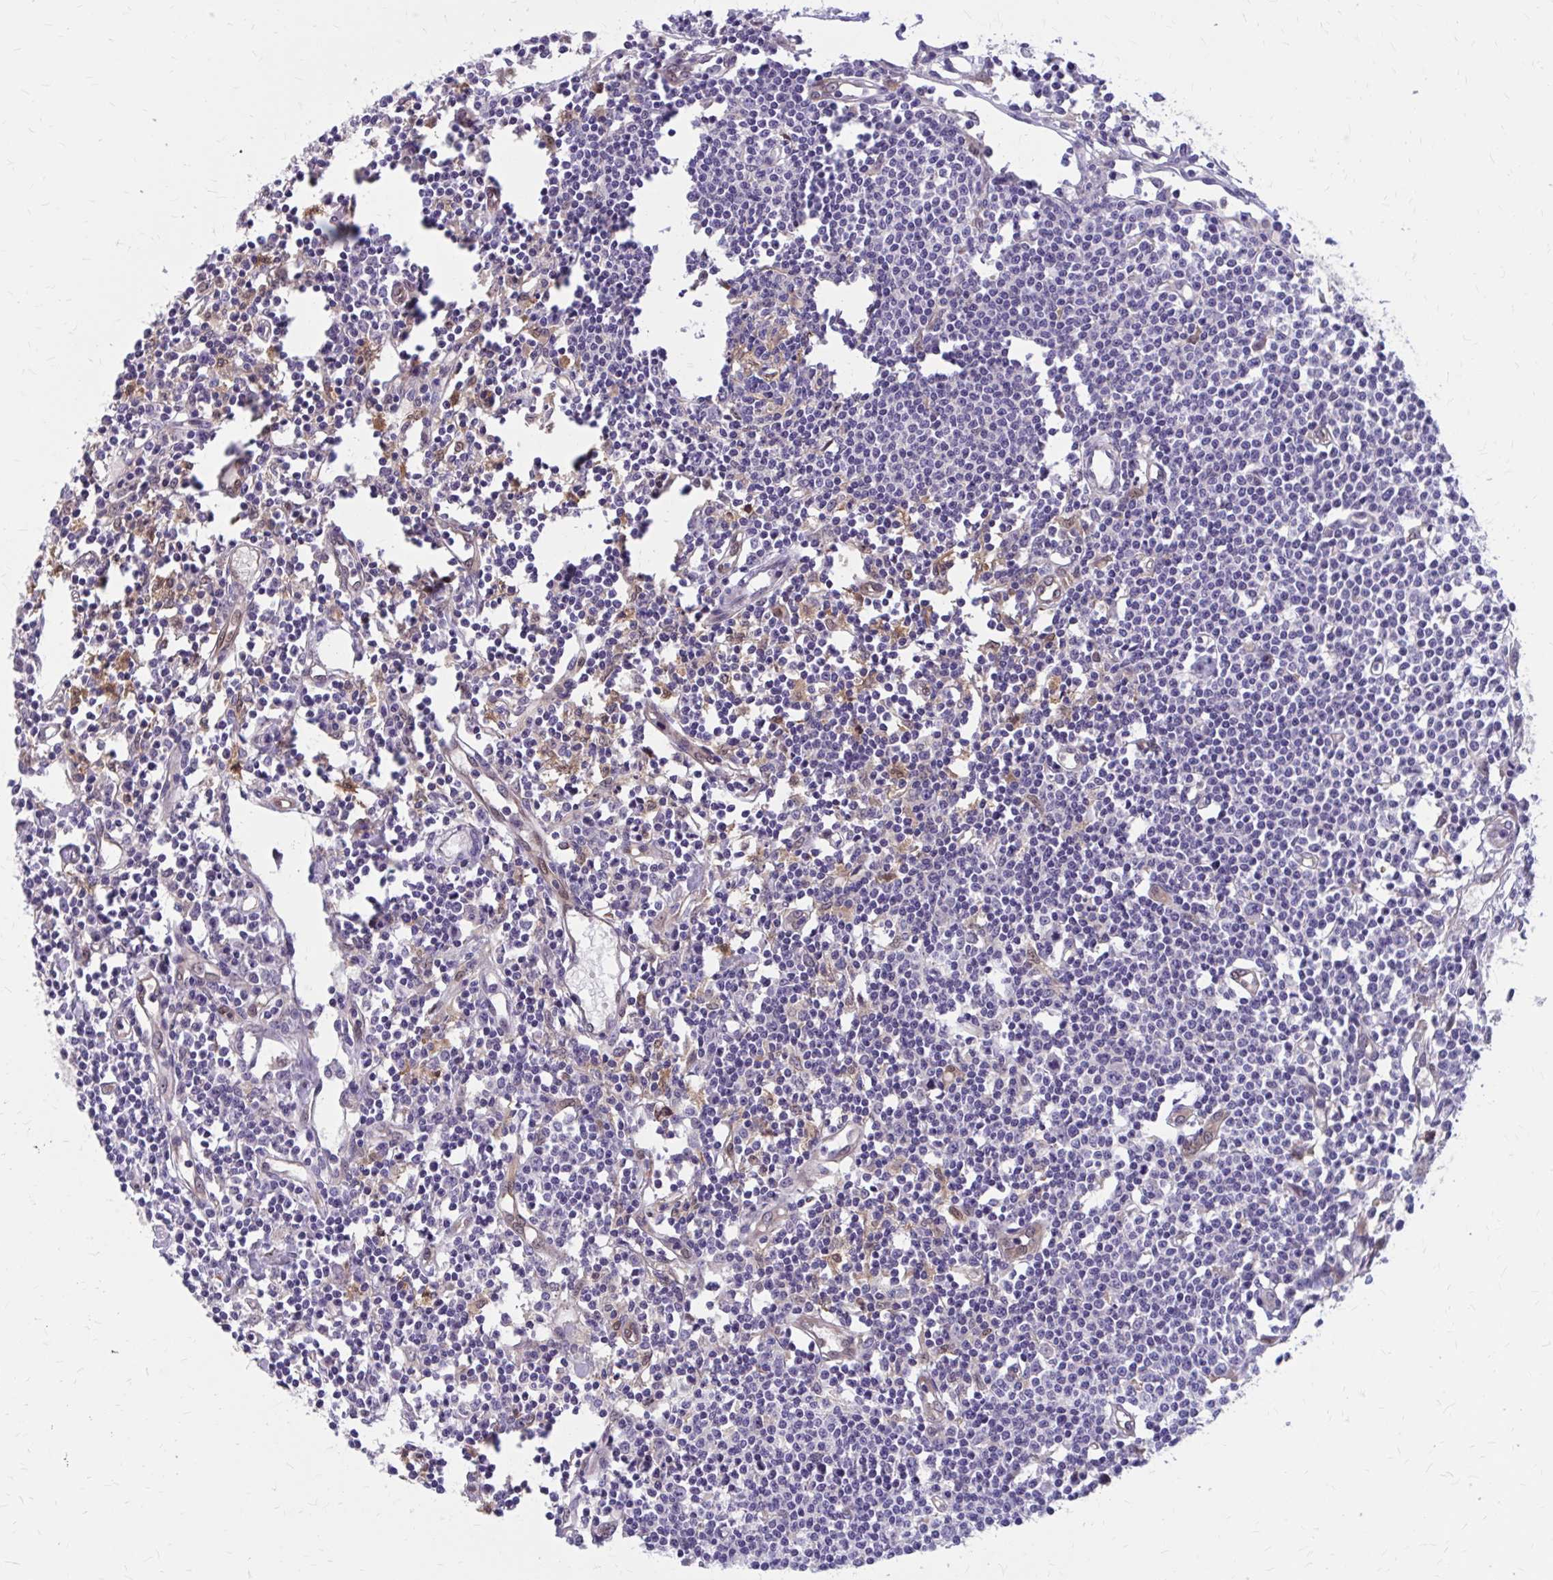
{"staining": {"intensity": "strong", "quantity": "<25%", "location": "cytoplasmic/membranous"}, "tissue": "lymph node", "cell_type": "Germinal center cells", "image_type": "normal", "snomed": [{"axis": "morphology", "description": "Normal tissue, NOS"}, {"axis": "topography", "description": "Lymph node"}], "caption": "IHC micrograph of benign lymph node: human lymph node stained using immunohistochemistry exhibits medium levels of strong protein expression localized specifically in the cytoplasmic/membranous of germinal center cells, appearing as a cytoplasmic/membranous brown color.", "gene": "CLIC2", "patient": {"sex": "female", "age": 78}}